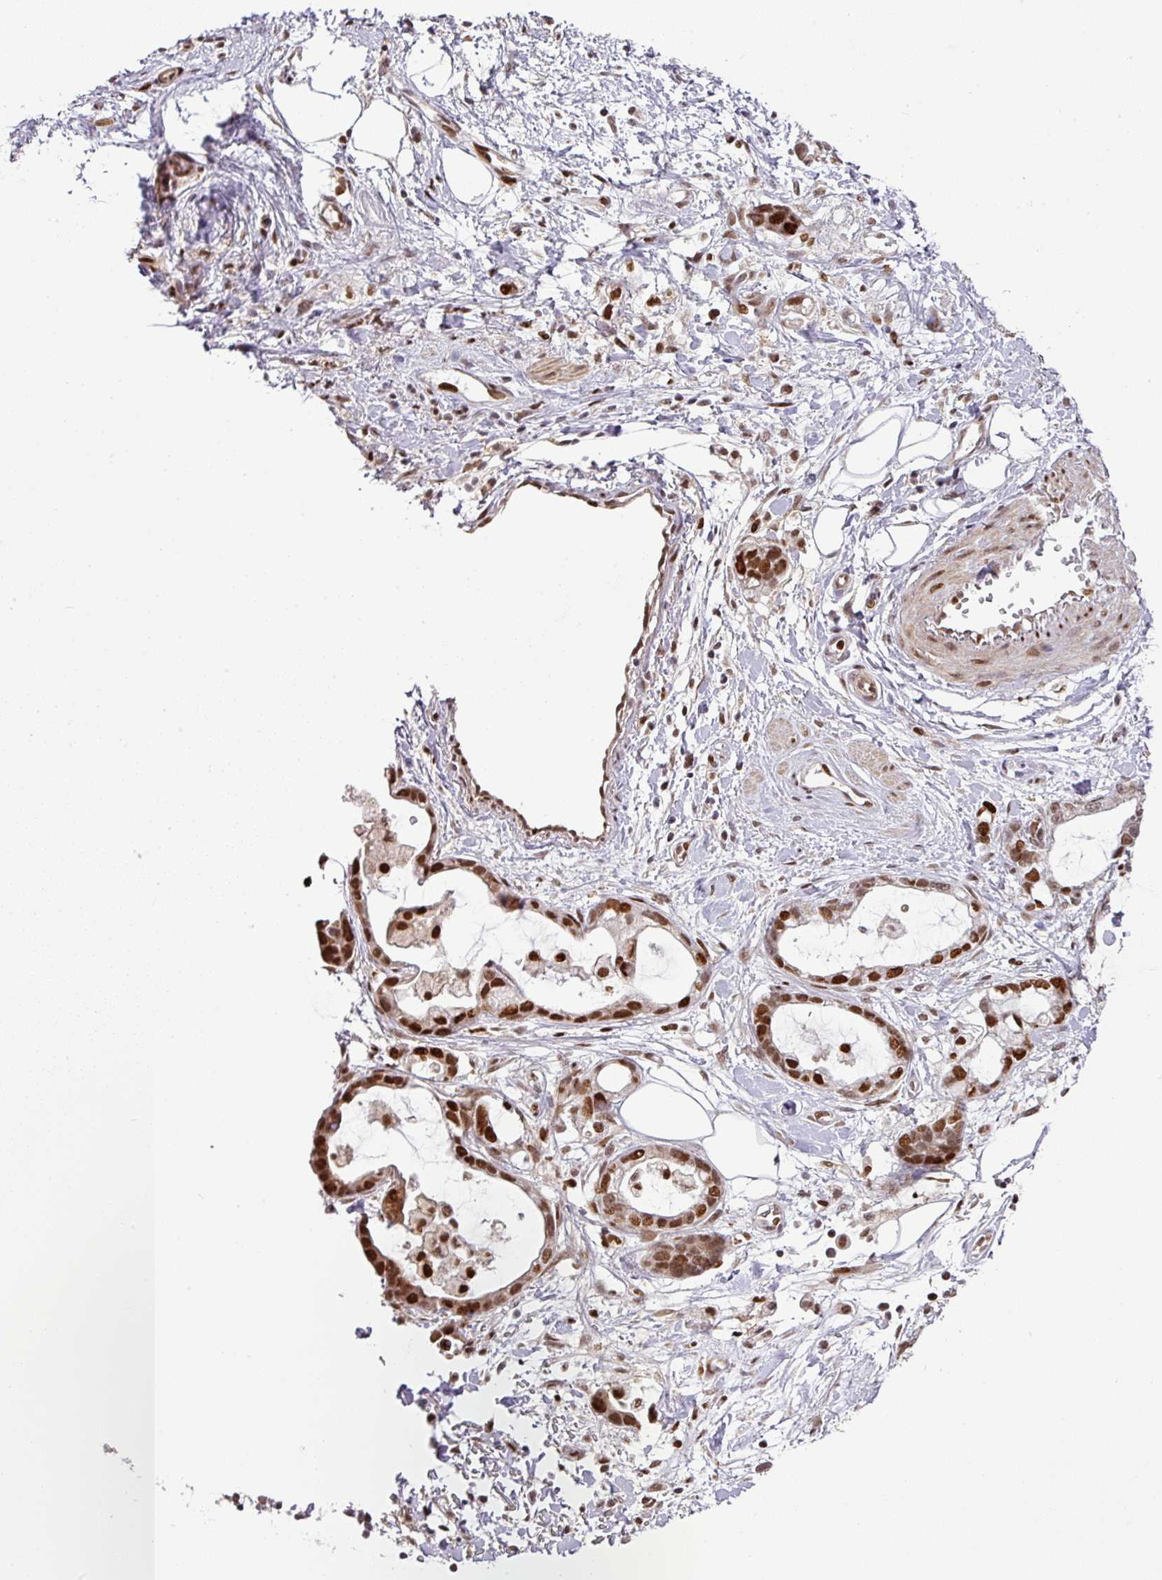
{"staining": {"intensity": "strong", "quantity": ">75%", "location": "nuclear"}, "tissue": "stomach cancer", "cell_type": "Tumor cells", "image_type": "cancer", "snomed": [{"axis": "morphology", "description": "Adenocarcinoma, NOS"}, {"axis": "topography", "description": "Stomach"}], "caption": "There is high levels of strong nuclear staining in tumor cells of stomach cancer (adenocarcinoma), as demonstrated by immunohistochemical staining (brown color).", "gene": "MYSM1", "patient": {"sex": "male", "age": 55}}